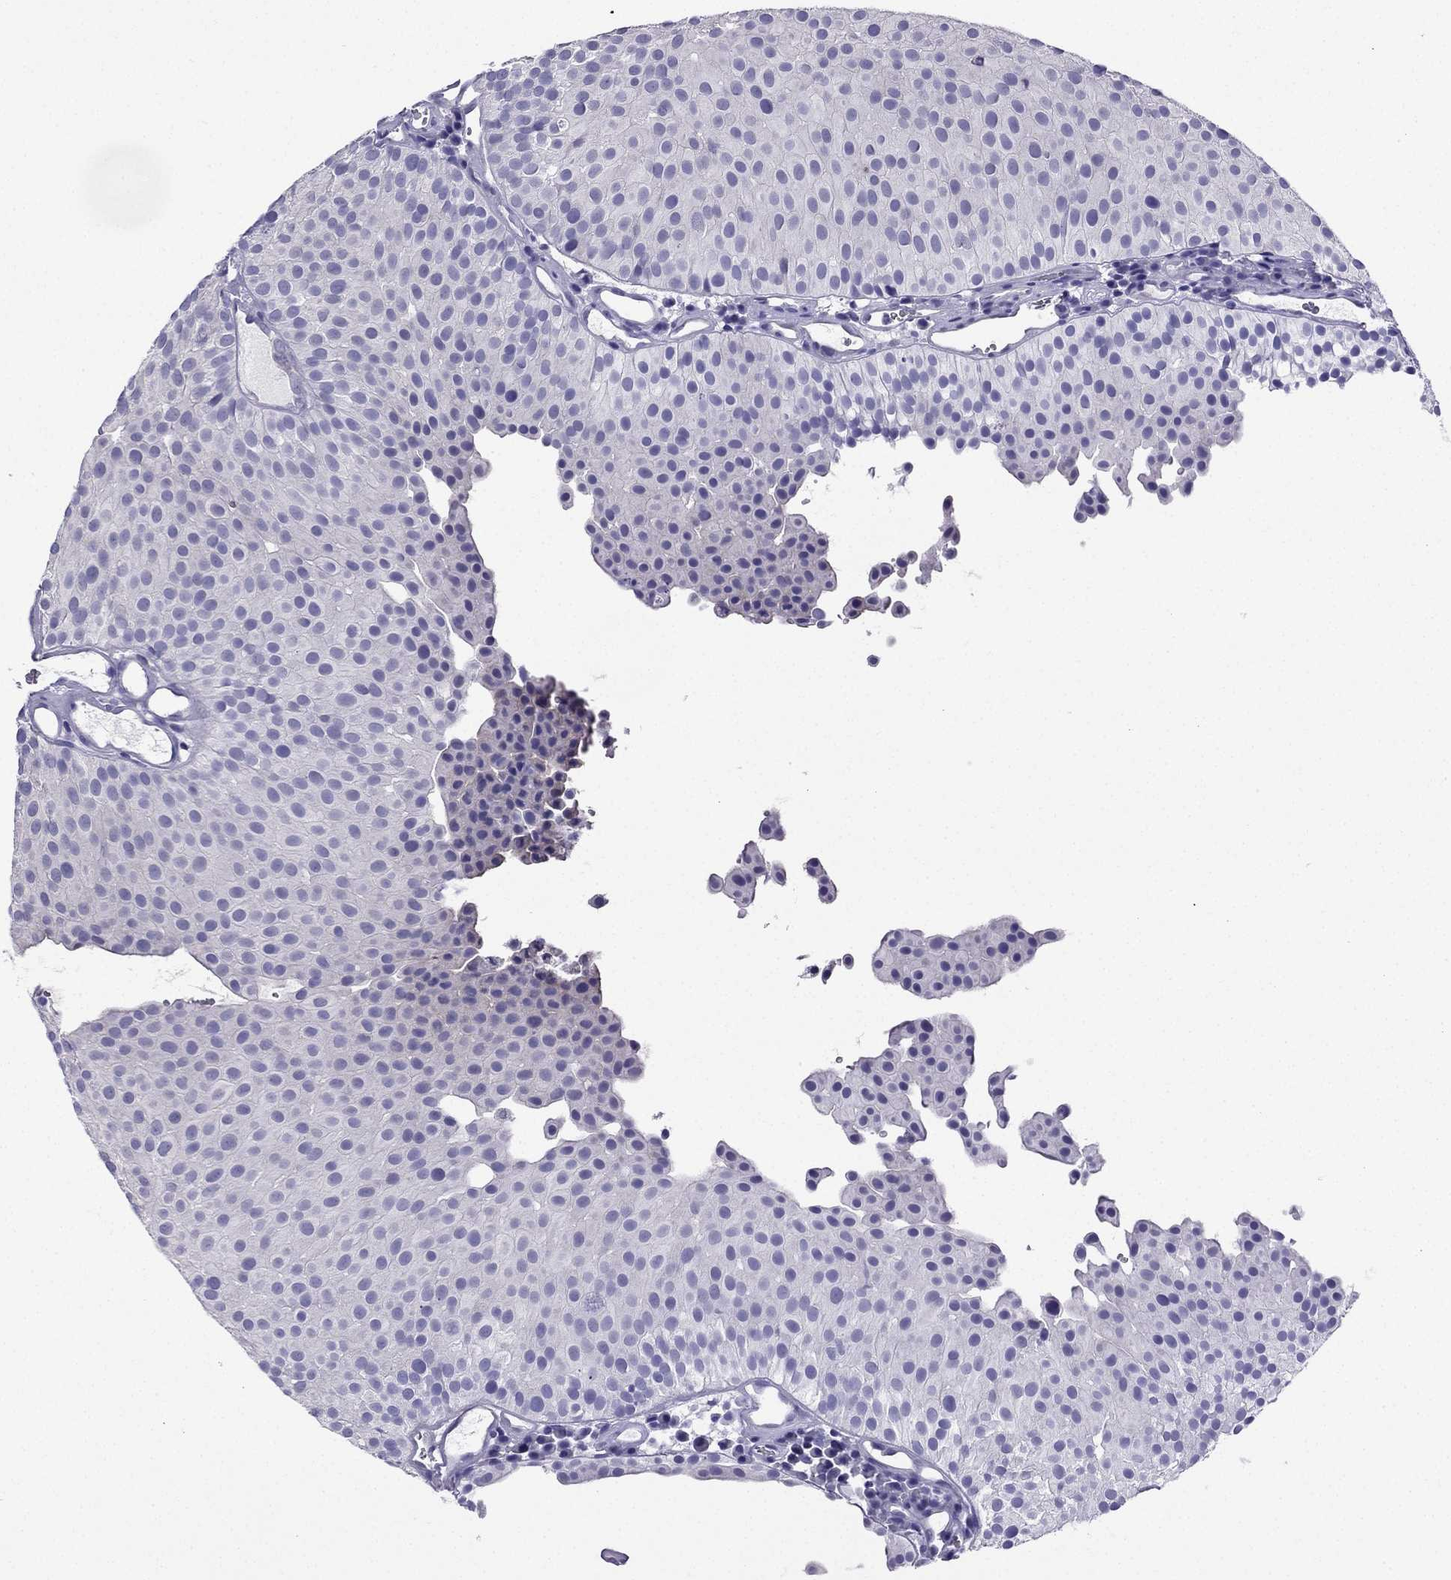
{"staining": {"intensity": "negative", "quantity": "none", "location": "none"}, "tissue": "urothelial cancer", "cell_type": "Tumor cells", "image_type": "cancer", "snomed": [{"axis": "morphology", "description": "Urothelial carcinoma, Low grade"}, {"axis": "topography", "description": "Urinary bladder"}], "caption": "IHC of urothelial cancer exhibits no expression in tumor cells.", "gene": "KCNJ10", "patient": {"sex": "female", "age": 87}}